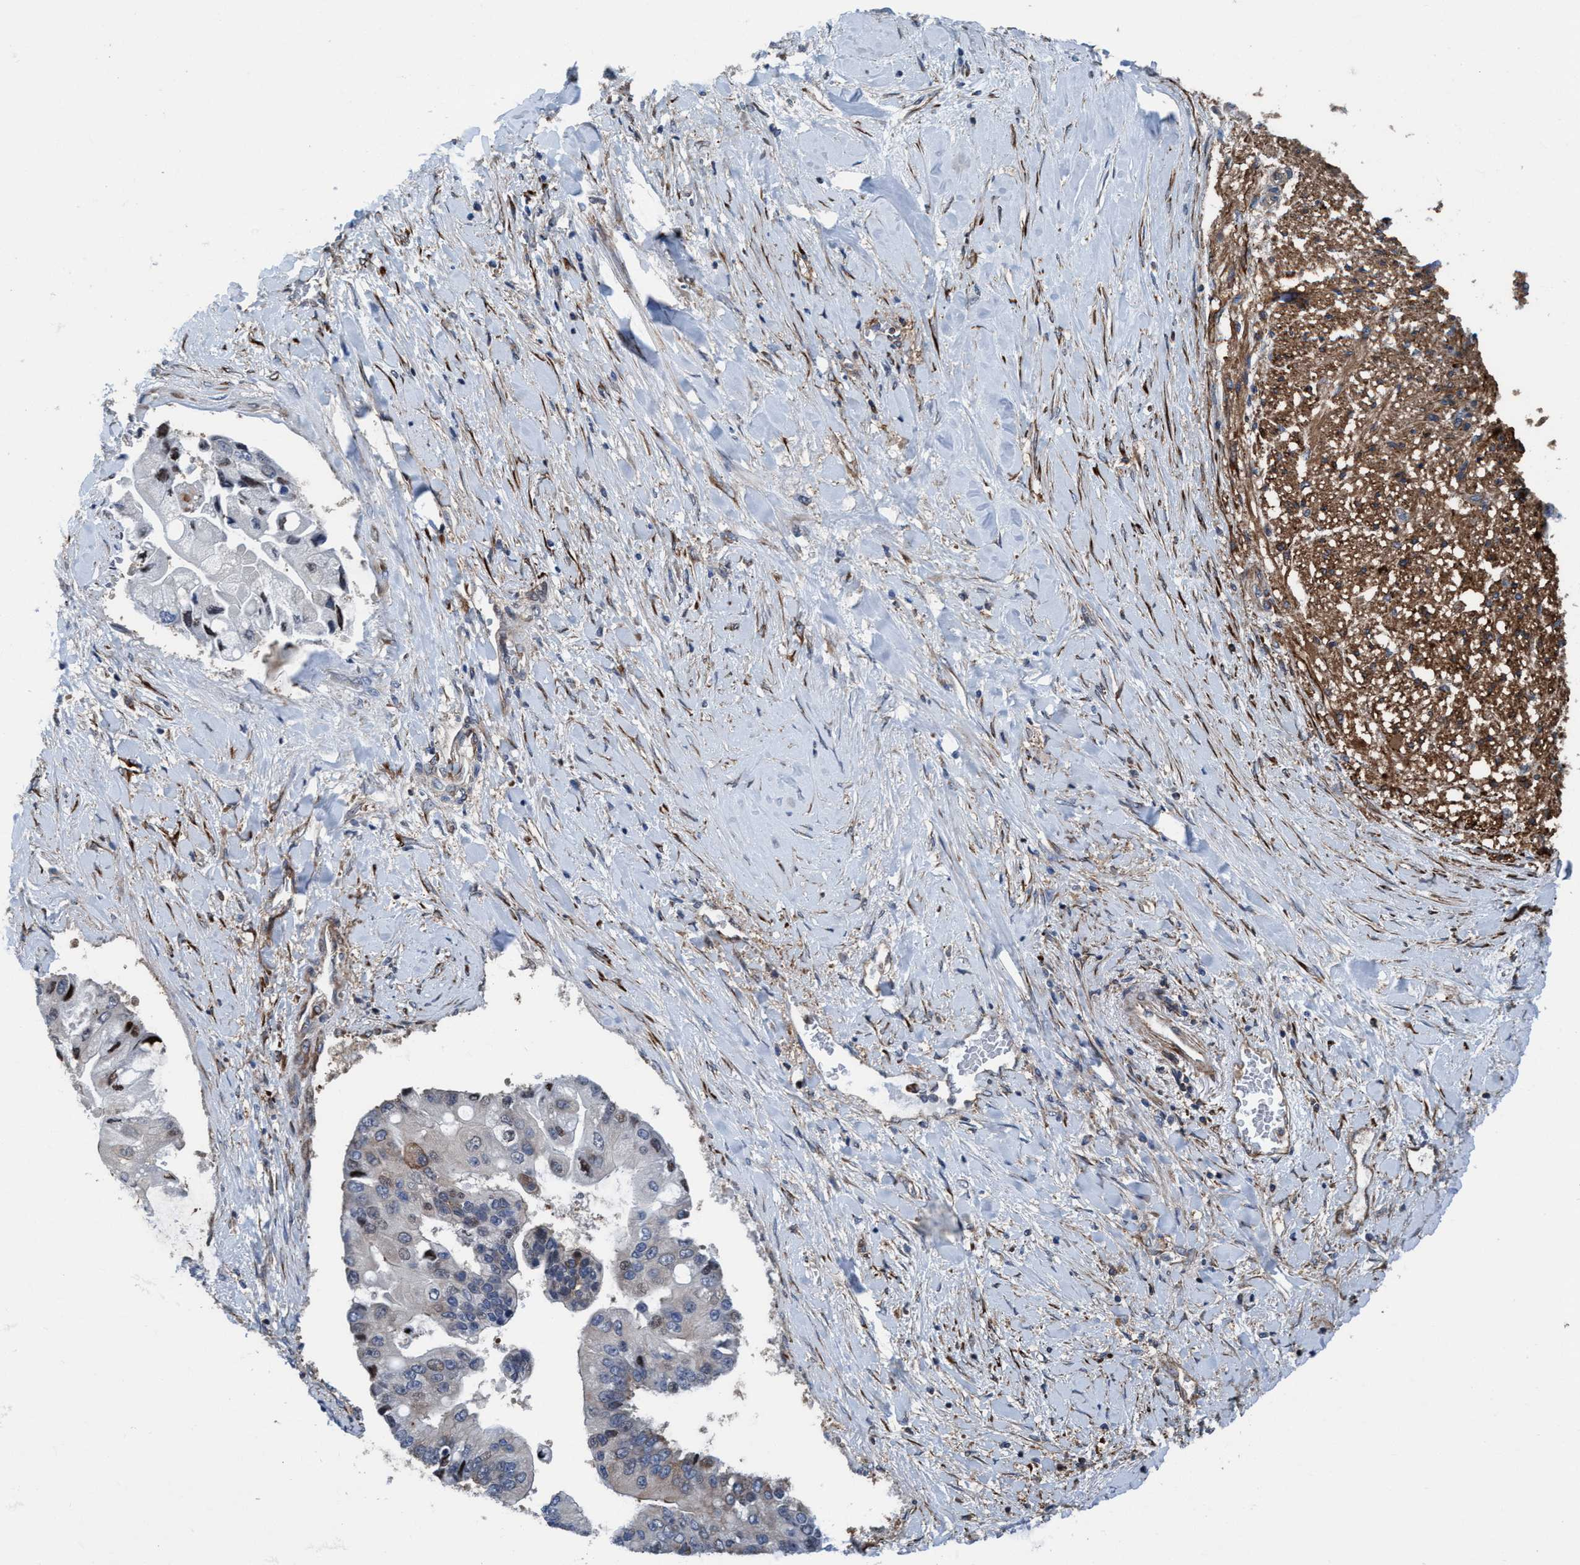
{"staining": {"intensity": "weak", "quantity": ">75%", "location": "nuclear"}, "tissue": "liver cancer", "cell_type": "Tumor cells", "image_type": "cancer", "snomed": [{"axis": "morphology", "description": "Cholangiocarcinoma"}, {"axis": "topography", "description": "Liver"}], "caption": "Human liver cancer (cholangiocarcinoma) stained for a protein (brown) exhibits weak nuclear positive expression in about >75% of tumor cells.", "gene": "NMT1", "patient": {"sex": "male", "age": 50}}